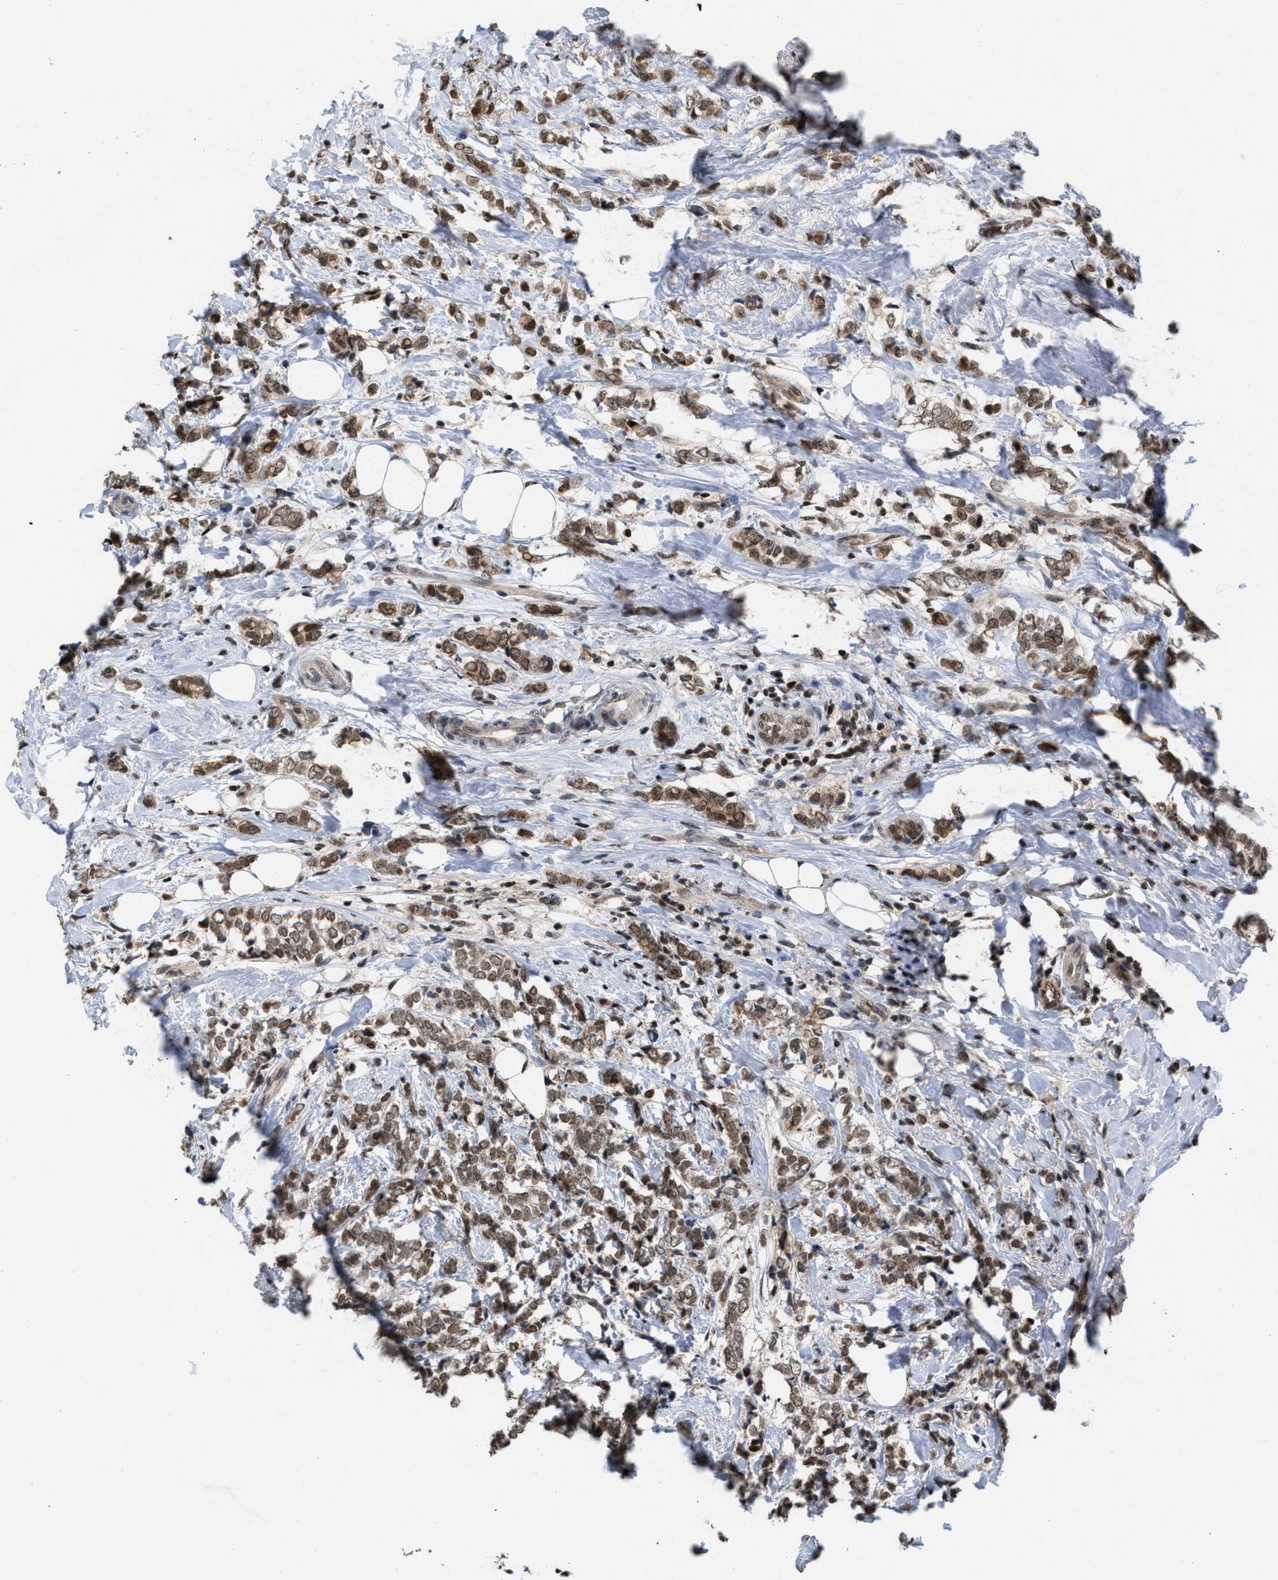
{"staining": {"intensity": "moderate", "quantity": ">75%", "location": "cytoplasmic/membranous,nuclear"}, "tissue": "breast cancer", "cell_type": "Tumor cells", "image_type": "cancer", "snomed": [{"axis": "morphology", "description": "Normal tissue, NOS"}, {"axis": "morphology", "description": "Lobular carcinoma"}, {"axis": "topography", "description": "Breast"}], "caption": "A high-resolution histopathology image shows IHC staining of breast lobular carcinoma, which shows moderate cytoplasmic/membranous and nuclear staining in approximately >75% of tumor cells. (Stains: DAB in brown, nuclei in blue, Microscopy: brightfield microscopy at high magnification).", "gene": "C9orf78", "patient": {"sex": "female", "age": 47}}